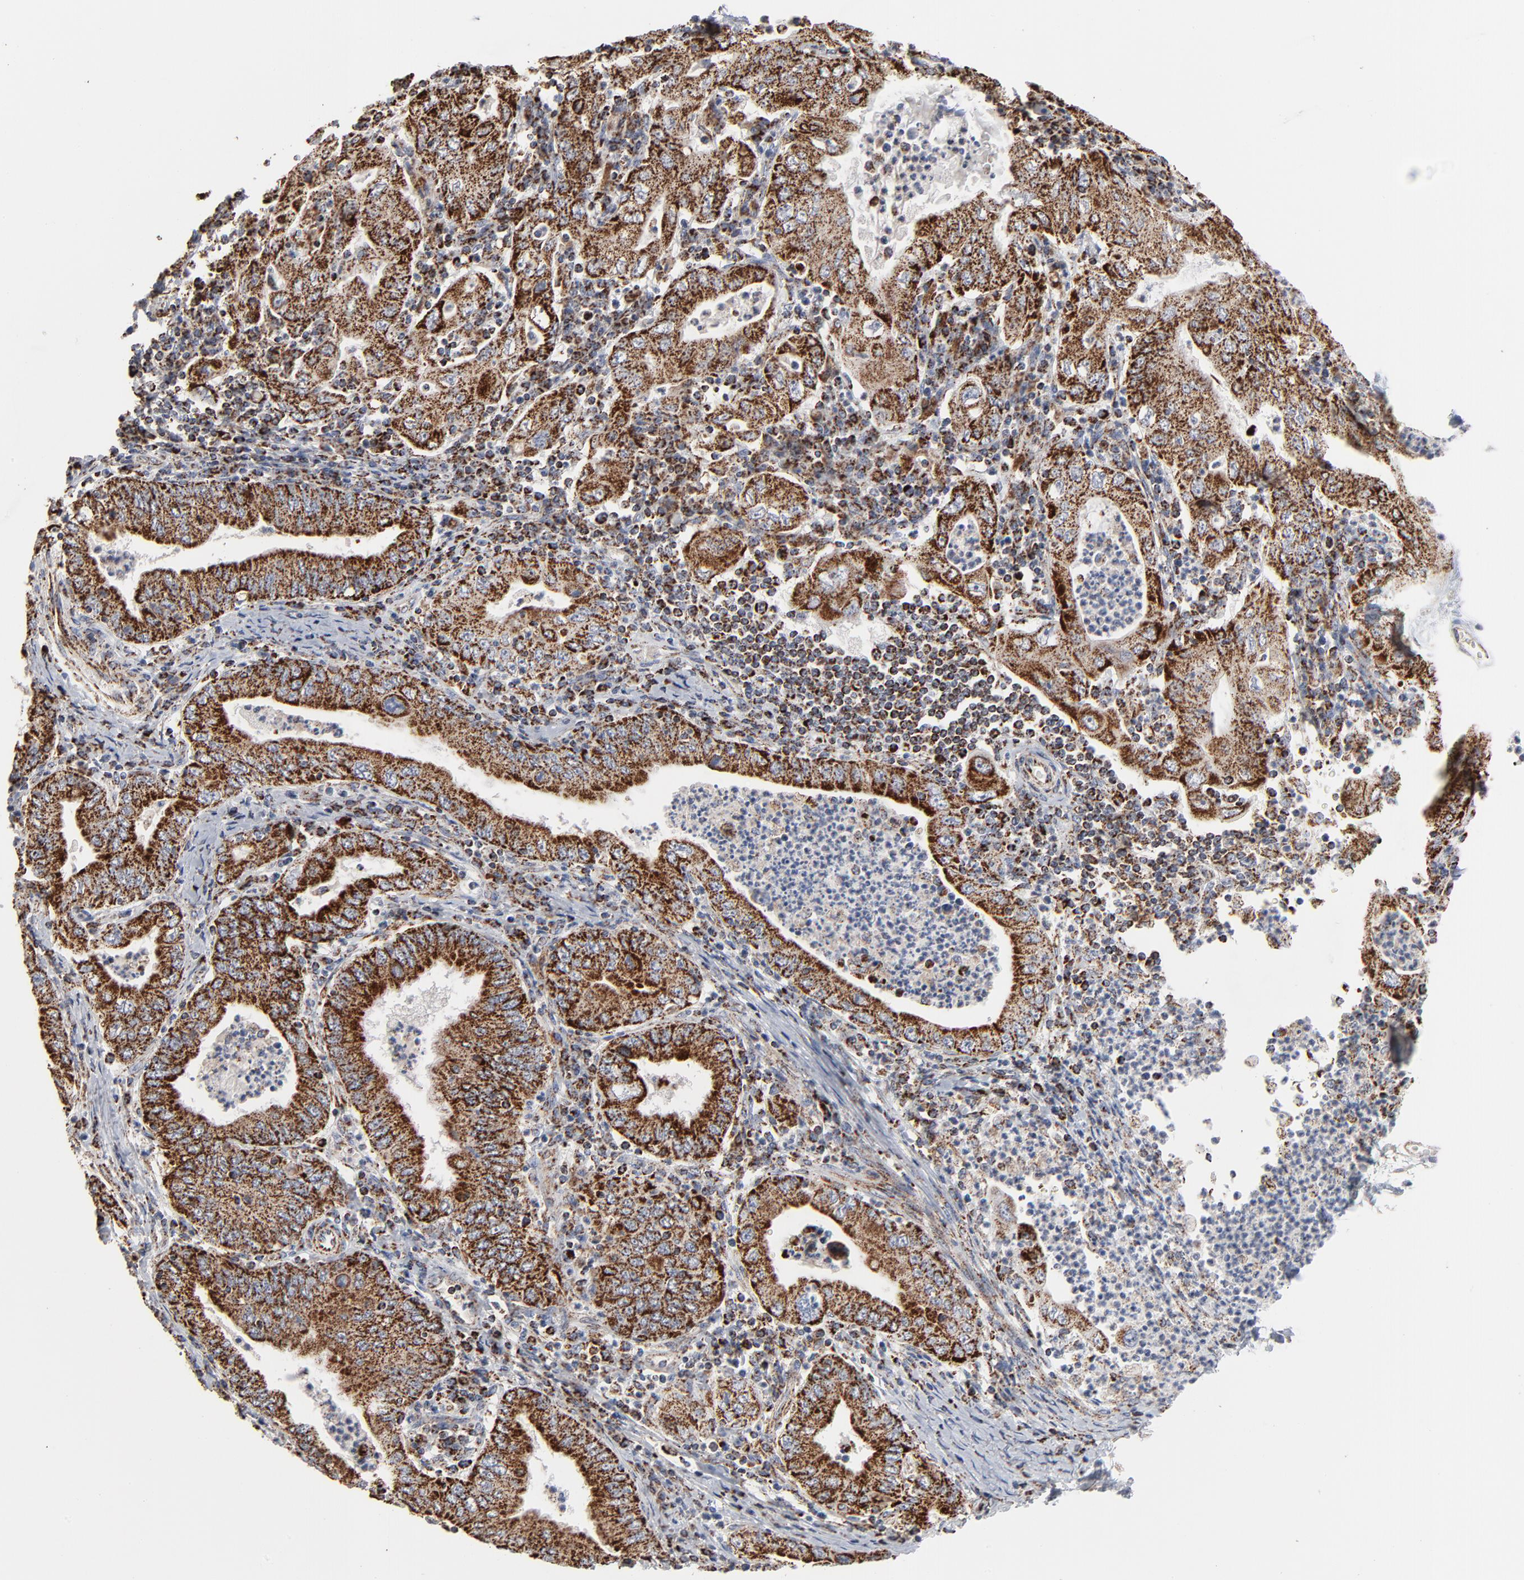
{"staining": {"intensity": "strong", "quantity": ">75%", "location": "cytoplasmic/membranous"}, "tissue": "stomach cancer", "cell_type": "Tumor cells", "image_type": "cancer", "snomed": [{"axis": "morphology", "description": "Normal tissue, NOS"}, {"axis": "morphology", "description": "Adenocarcinoma, NOS"}, {"axis": "topography", "description": "Esophagus"}, {"axis": "topography", "description": "Stomach, upper"}, {"axis": "topography", "description": "Peripheral nerve tissue"}], "caption": "IHC (DAB) staining of human adenocarcinoma (stomach) exhibits strong cytoplasmic/membranous protein positivity in approximately >75% of tumor cells.", "gene": "UQCRC1", "patient": {"sex": "male", "age": 62}}